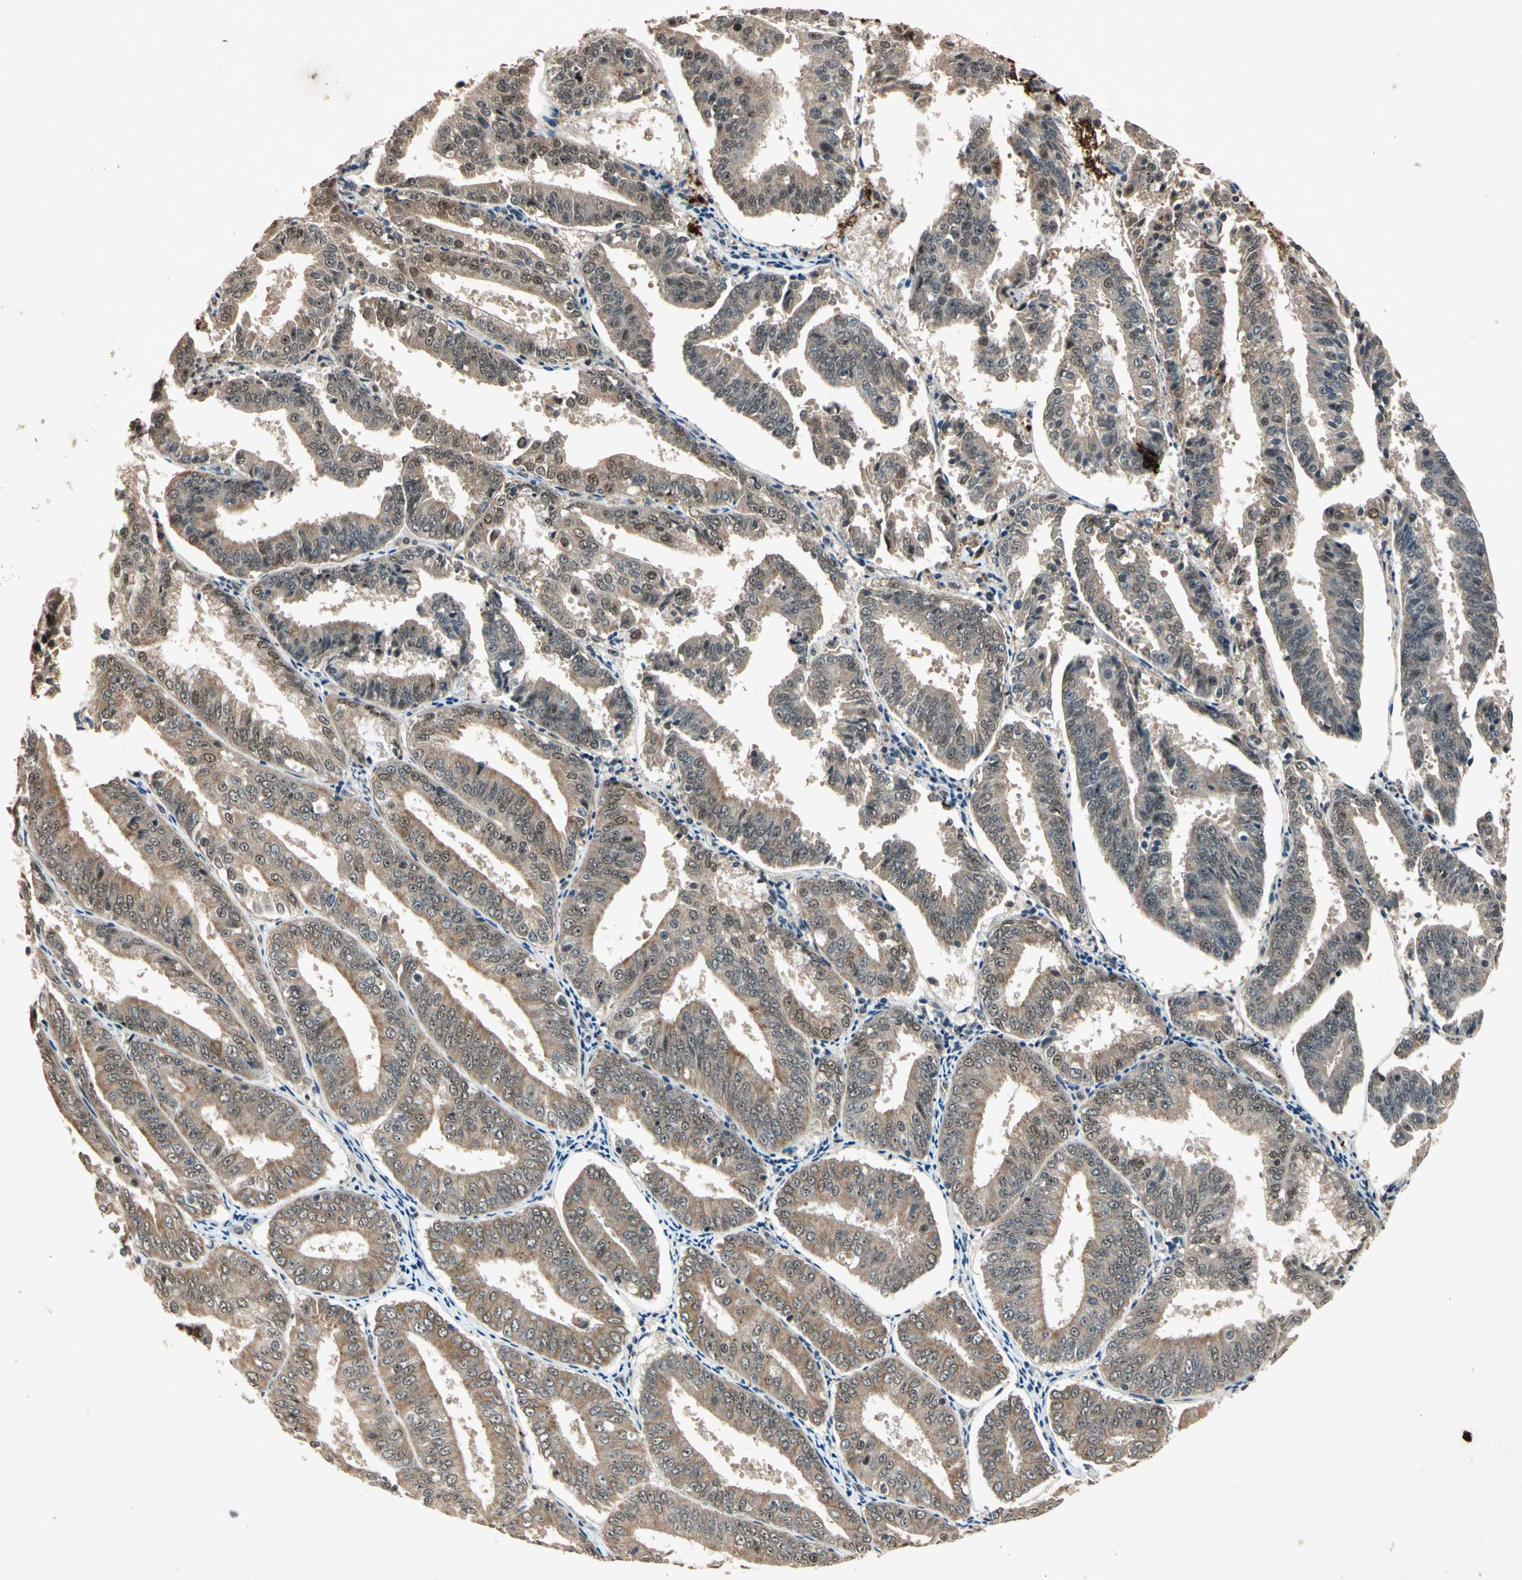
{"staining": {"intensity": "moderate", "quantity": ">75%", "location": "cytoplasmic/membranous,nuclear"}, "tissue": "endometrial cancer", "cell_type": "Tumor cells", "image_type": "cancer", "snomed": [{"axis": "morphology", "description": "Adenocarcinoma, NOS"}, {"axis": "topography", "description": "Endometrium"}], "caption": "A histopathology image of human endometrial cancer (adenocarcinoma) stained for a protein reveals moderate cytoplasmic/membranous and nuclear brown staining in tumor cells.", "gene": "PML", "patient": {"sex": "female", "age": 63}}